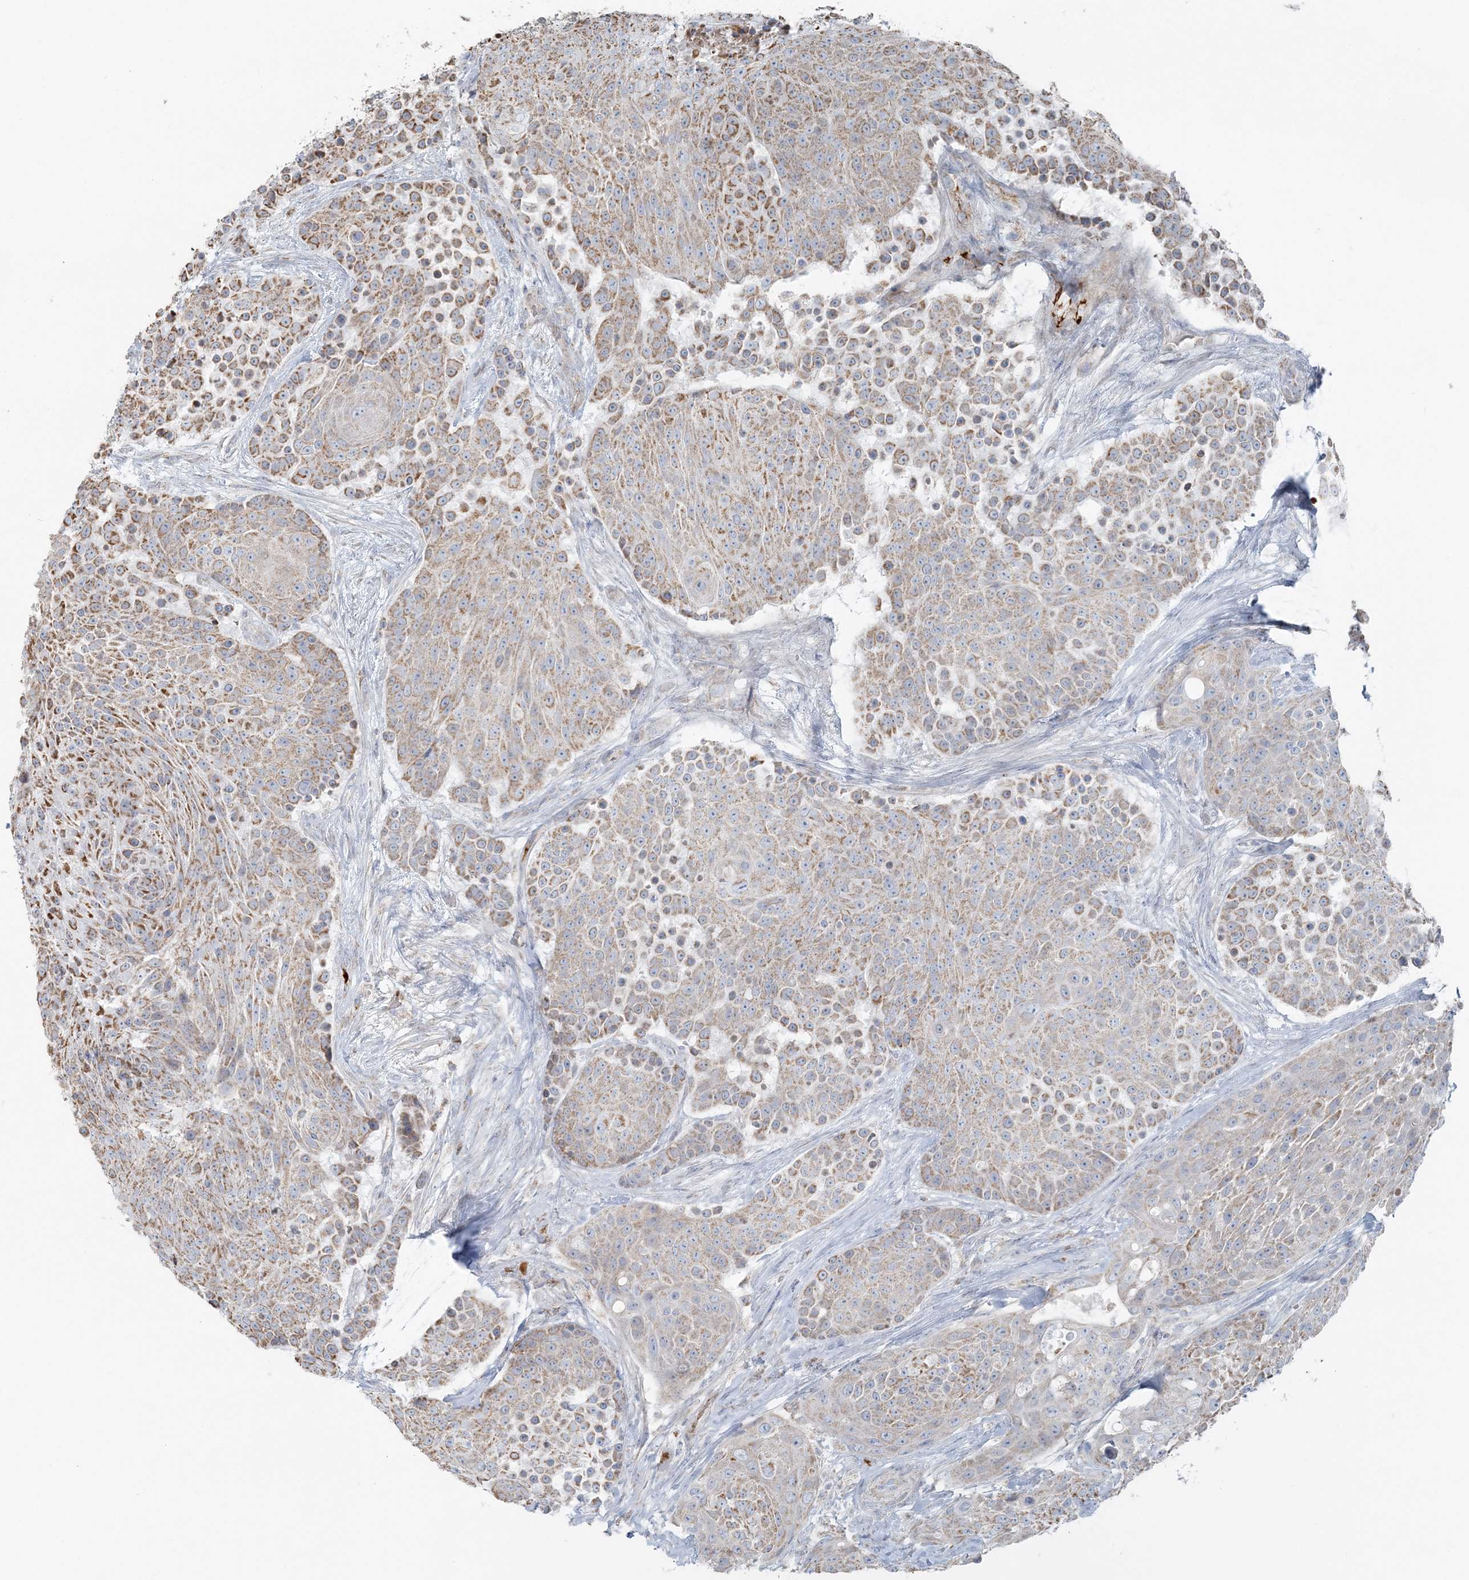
{"staining": {"intensity": "moderate", "quantity": ">75%", "location": "cytoplasmic/membranous"}, "tissue": "urothelial cancer", "cell_type": "Tumor cells", "image_type": "cancer", "snomed": [{"axis": "morphology", "description": "Urothelial carcinoma, High grade"}, {"axis": "topography", "description": "Urinary bladder"}], "caption": "Human urothelial cancer stained for a protein (brown) exhibits moderate cytoplasmic/membranous positive expression in approximately >75% of tumor cells.", "gene": "SLC22A16", "patient": {"sex": "female", "age": 63}}